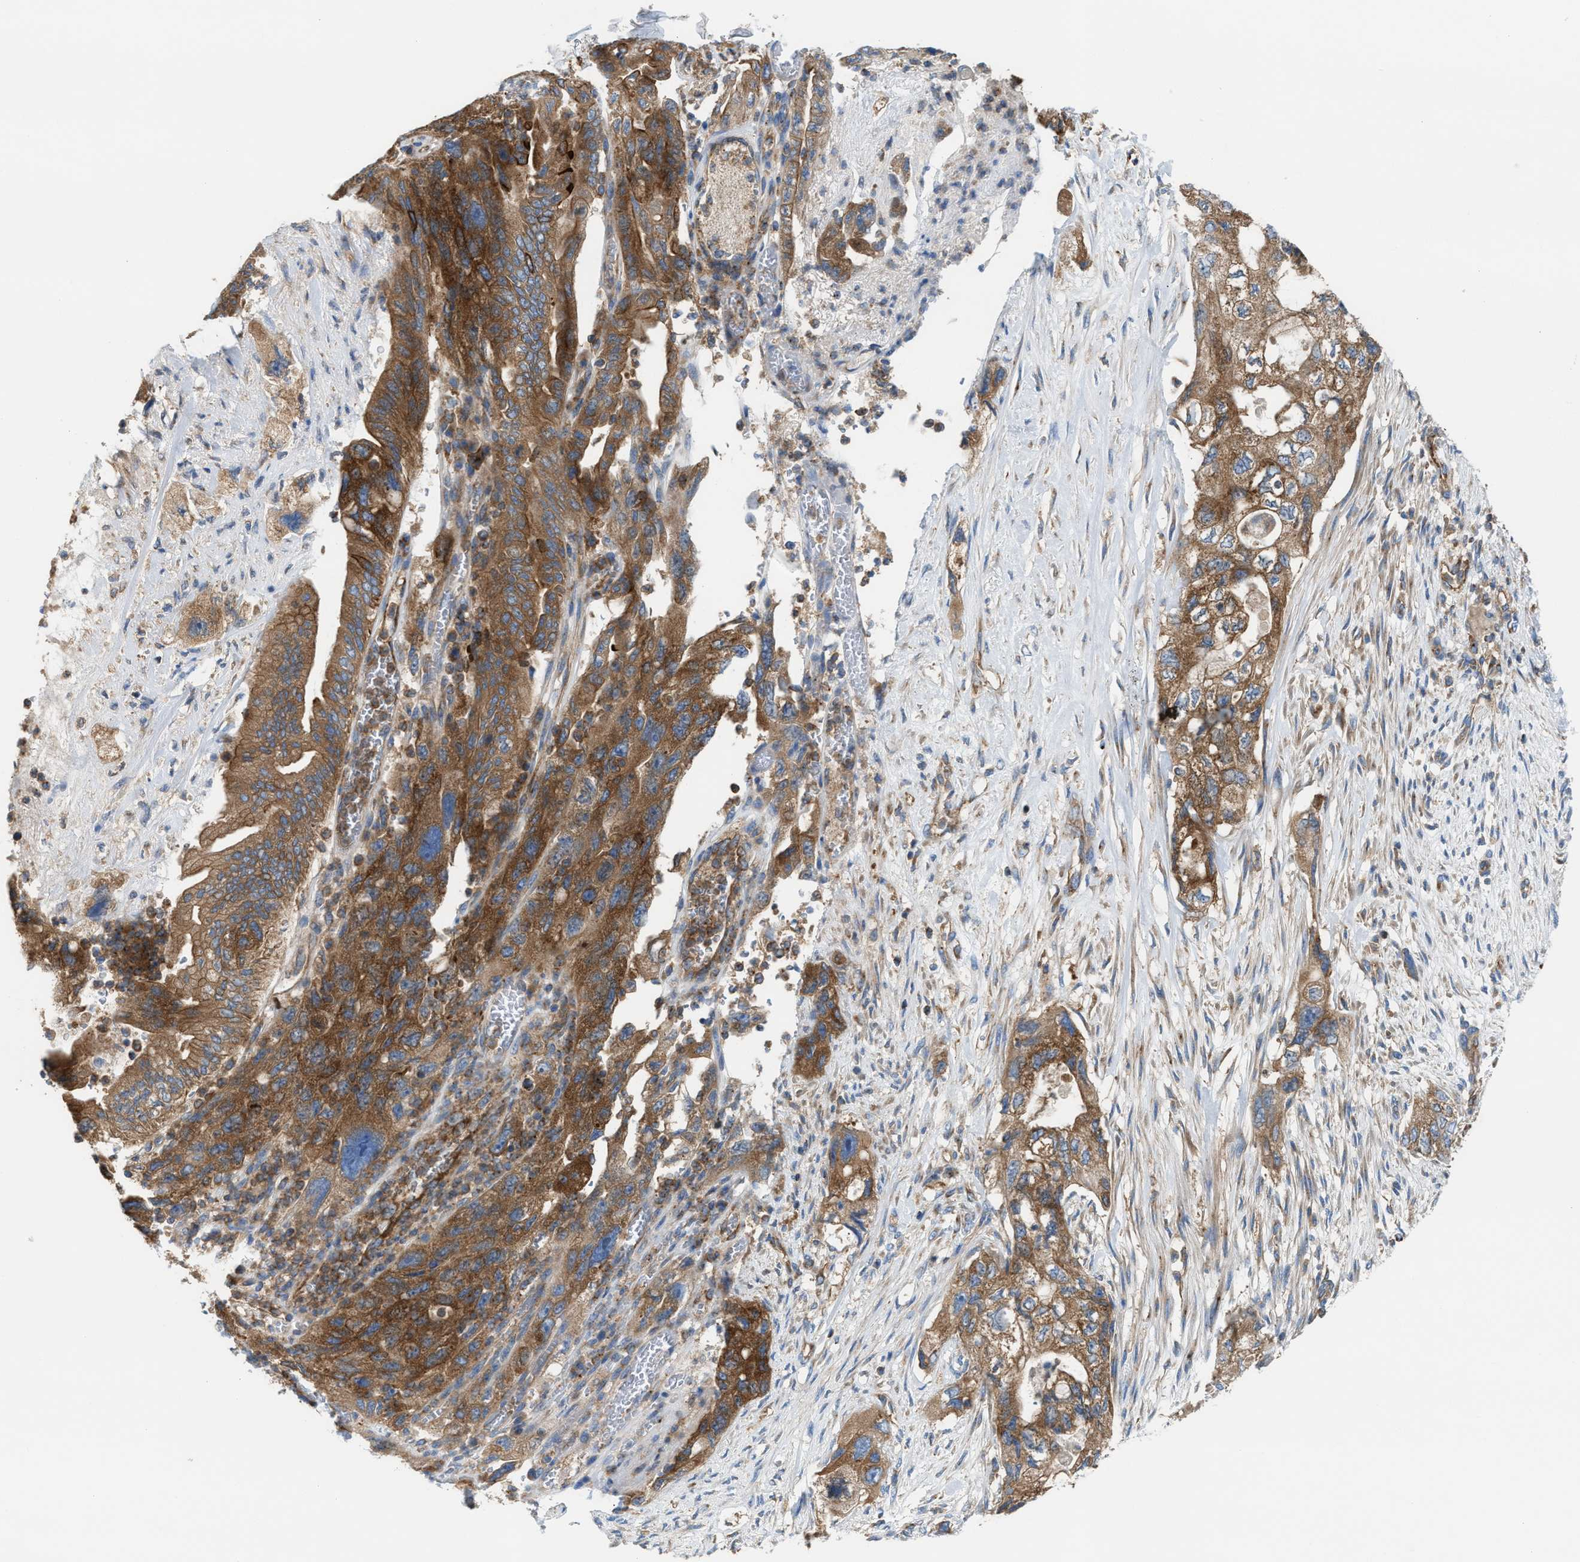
{"staining": {"intensity": "moderate", "quantity": ">75%", "location": "cytoplasmic/membranous"}, "tissue": "pancreatic cancer", "cell_type": "Tumor cells", "image_type": "cancer", "snomed": [{"axis": "morphology", "description": "Adenocarcinoma, NOS"}, {"axis": "topography", "description": "Pancreas"}], "caption": "This is an image of IHC staining of pancreatic cancer (adenocarcinoma), which shows moderate staining in the cytoplasmic/membranous of tumor cells.", "gene": "TBC1D15", "patient": {"sex": "female", "age": 73}}